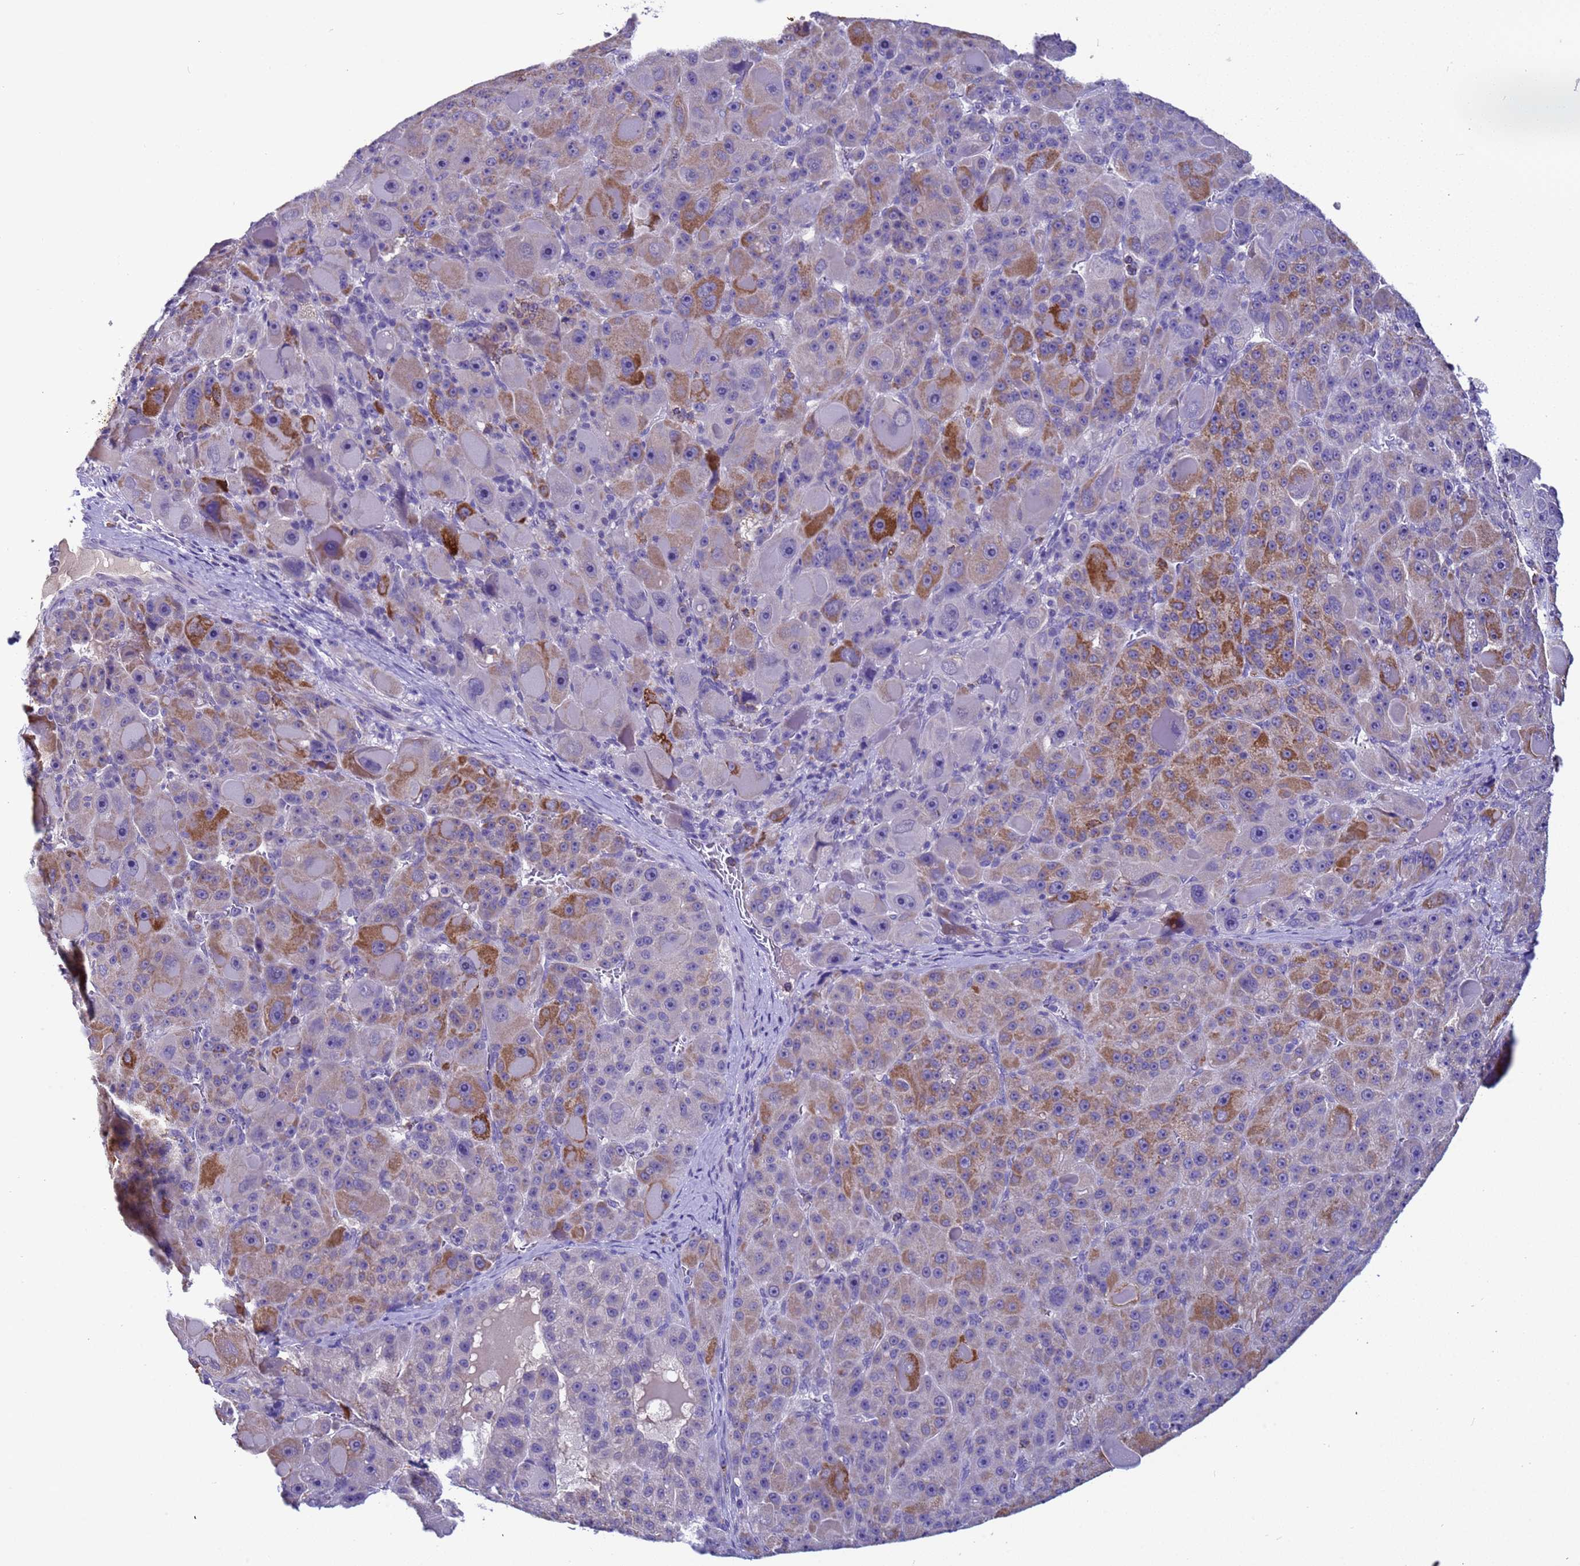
{"staining": {"intensity": "strong", "quantity": "<25%", "location": "cytoplasmic/membranous"}, "tissue": "liver cancer", "cell_type": "Tumor cells", "image_type": "cancer", "snomed": [{"axis": "morphology", "description": "Carcinoma, Hepatocellular, NOS"}, {"axis": "topography", "description": "Liver"}], "caption": "About <25% of tumor cells in human liver hepatocellular carcinoma reveal strong cytoplasmic/membranous protein positivity as visualized by brown immunohistochemical staining.", "gene": "ZNF248", "patient": {"sex": "male", "age": 76}}